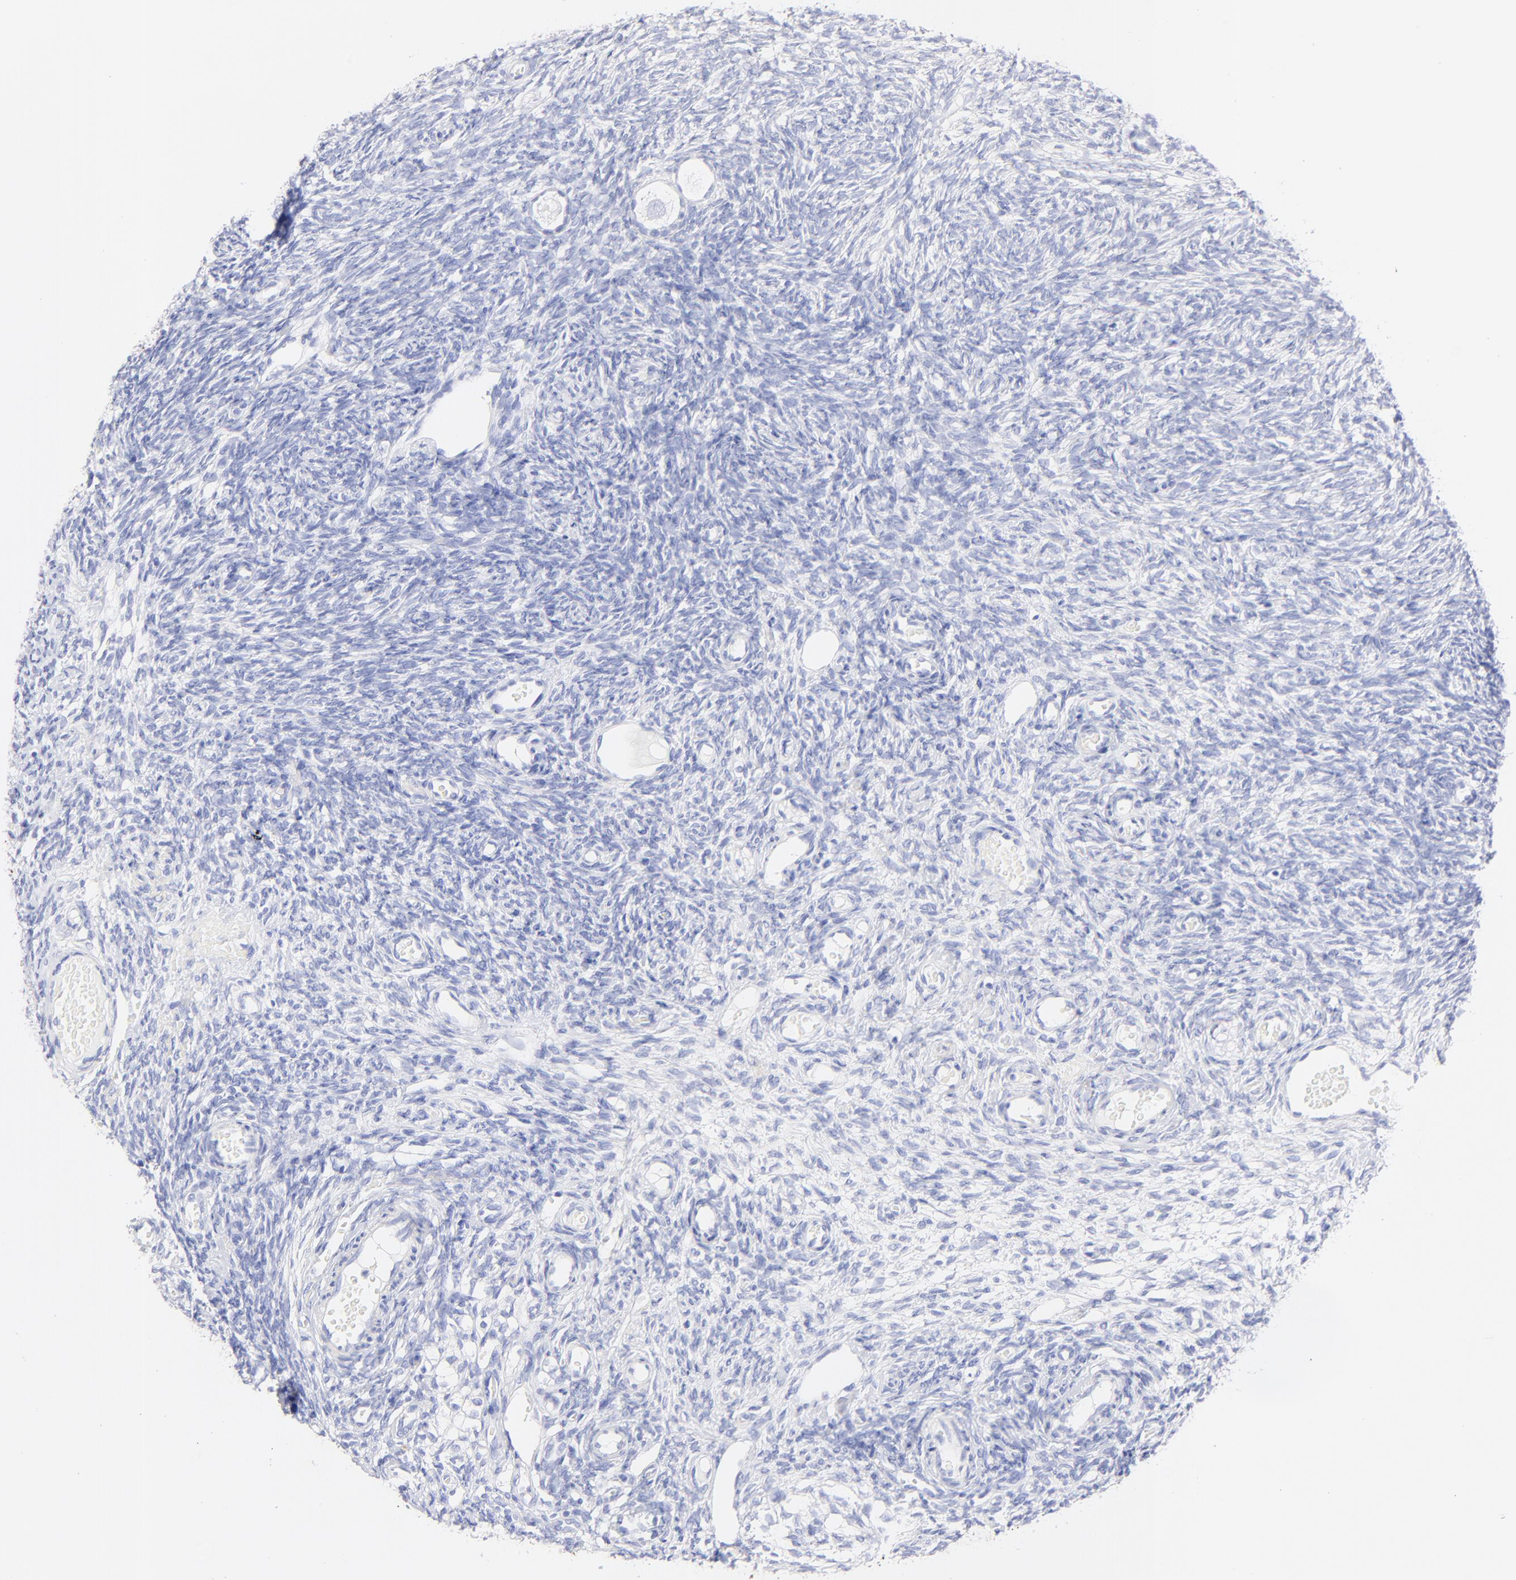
{"staining": {"intensity": "negative", "quantity": "none", "location": "none"}, "tissue": "ovary", "cell_type": "Follicle cells", "image_type": "normal", "snomed": [{"axis": "morphology", "description": "Normal tissue, NOS"}, {"axis": "topography", "description": "Ovary"}], "caption": "This is an immunohistochemistry histopathology image of benign human ovary. There is no positivity in follicle cells.", "gene": "C1QTNF6", "patient": {"sex": "female", "age": 35}}